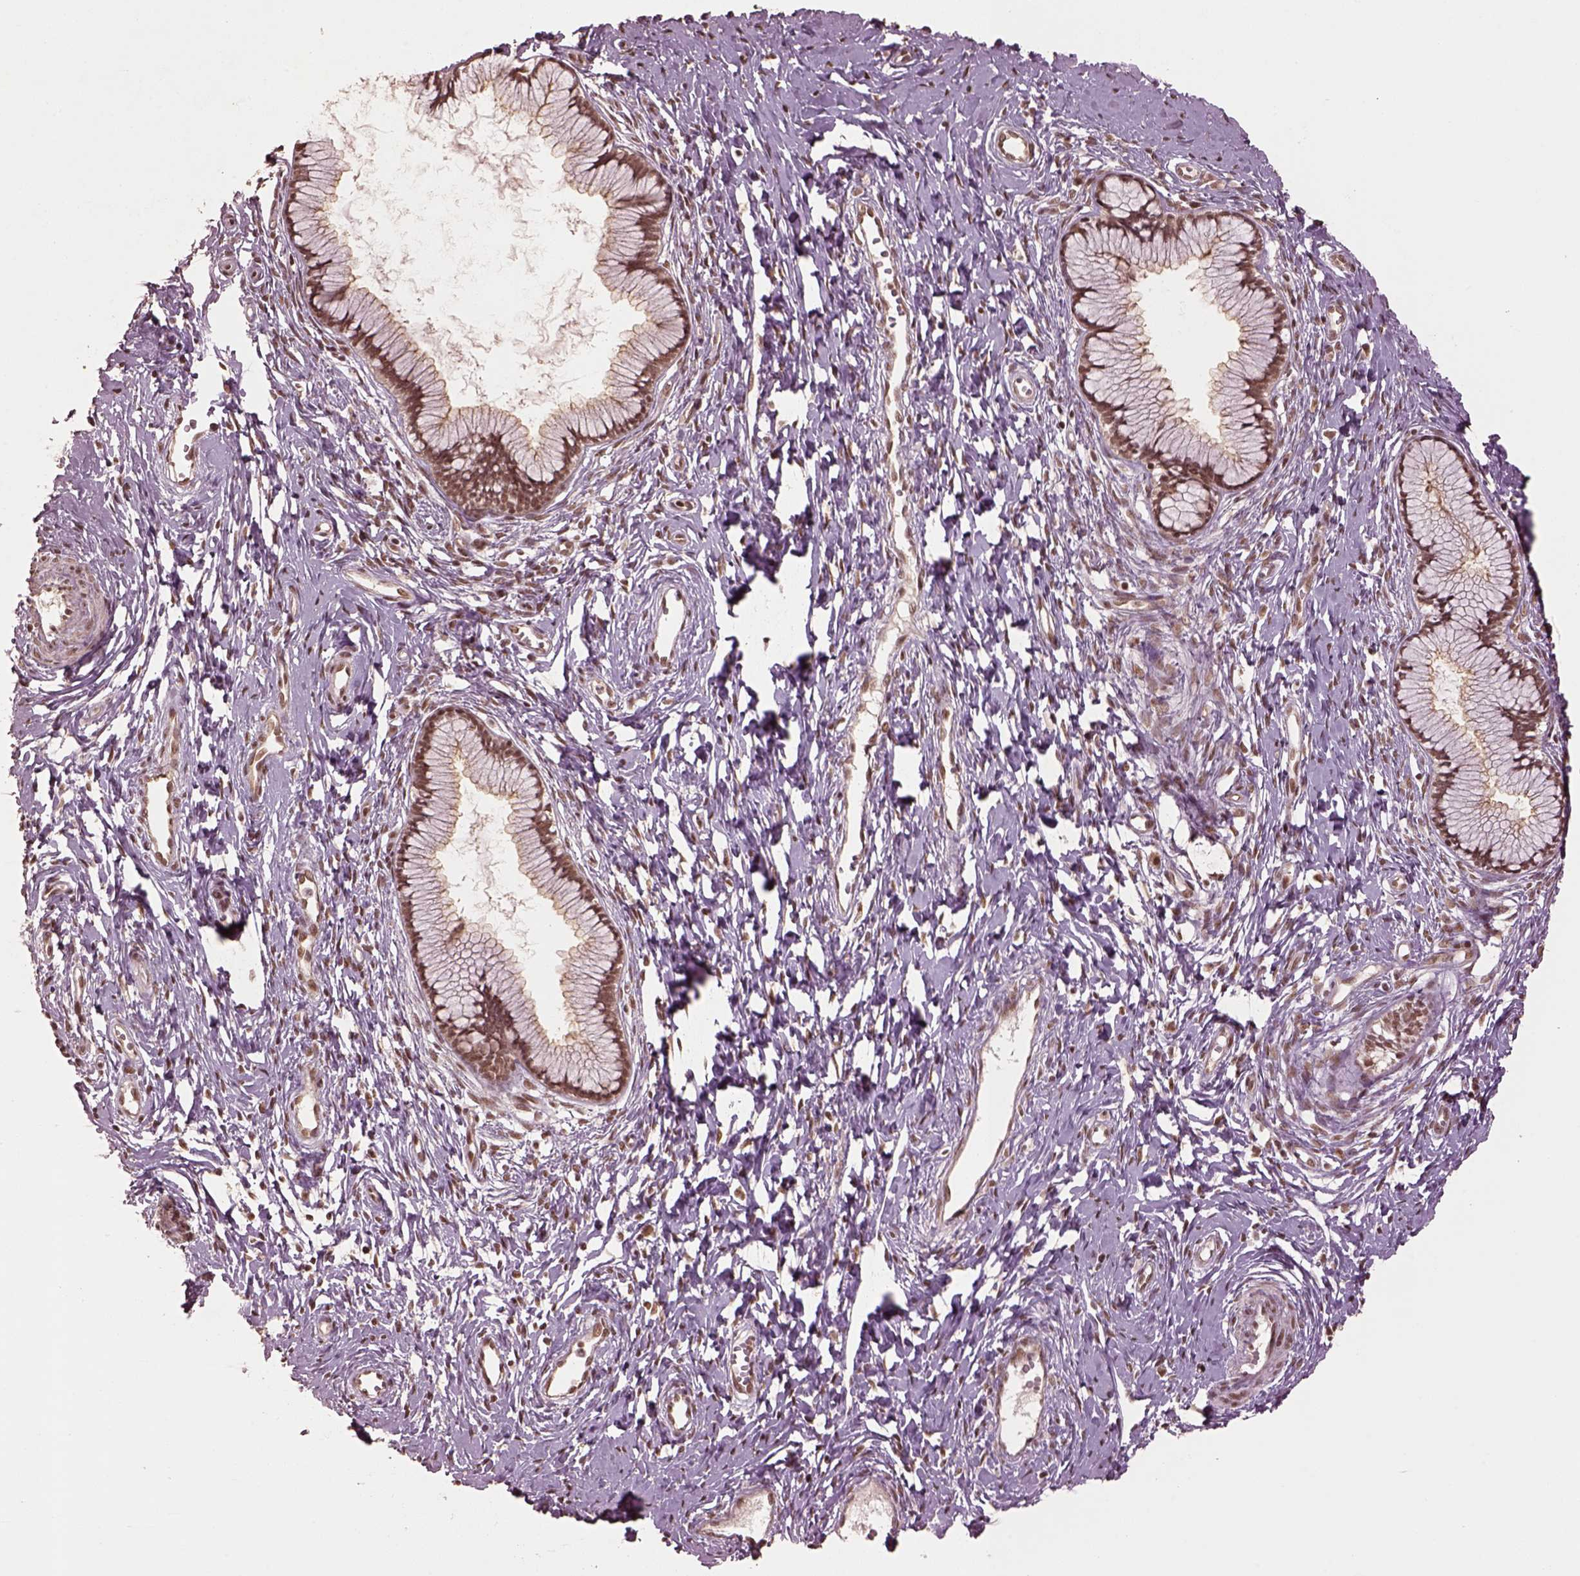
{"staining": {"intensity": "moderate", "quantity": ">75%", "location": "nuclear"}, "tissue": "cervix", "cell_type": "Glandular cells", "image_type": "normal", "snomed": [{"axis": "morphology", "description": "Normal tissue, NOS"}, {"axis": "topography", "description": "Cervix"}], "caption": "Immunohistochemical staining of benign cervix demonstrates >75% levels of moderate nuclear protein staining in about >75% of glandular cells.", "gene": "BRD9", "patient": {"sex": "female", "age": 40}}